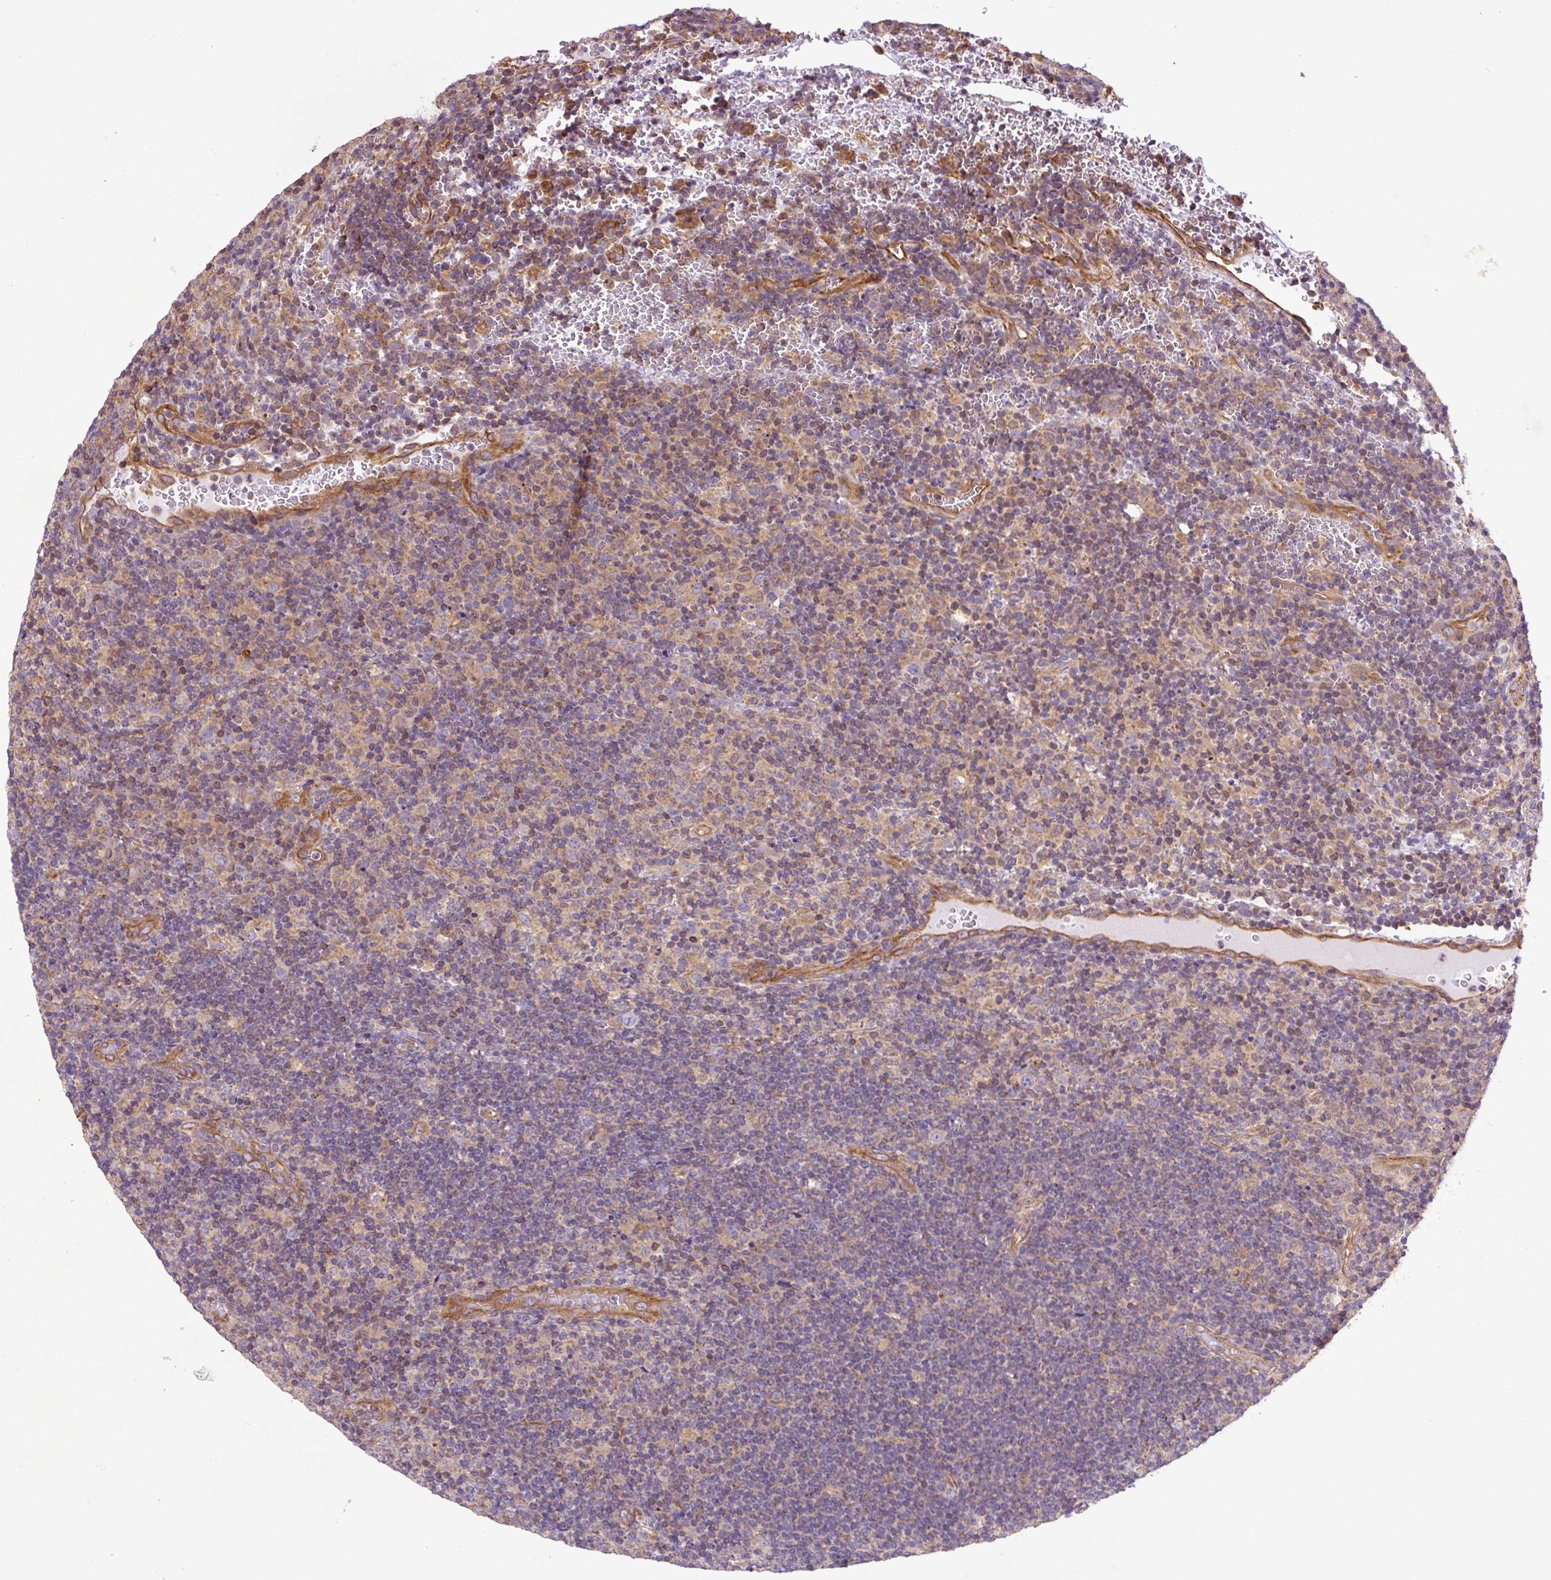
{"staining": {"intensity": "negative", "quantity": "none", "location": "none"}, "tissue": "lymphoma", "cell_type": "Tumor cells", "image_type": "cancer", "snomed": [{"axis": "morphology", "description": "Hodgkin's disease, NOS"}, {"axis": "topography", "description": "Lymph node"}], "caption": "Immunohistochemistry (IHC) of lymphoma reveals no staining in tumor cells. Brightfield microscopy of immunohistochemistry (IHC) stained with DAB (3,3'-diaminobenzidine) (brown) and hematoxylin (blue), captured at high magnification.", "gene": "DCTN1", "patient": {"sex": "female", "age": 57}}